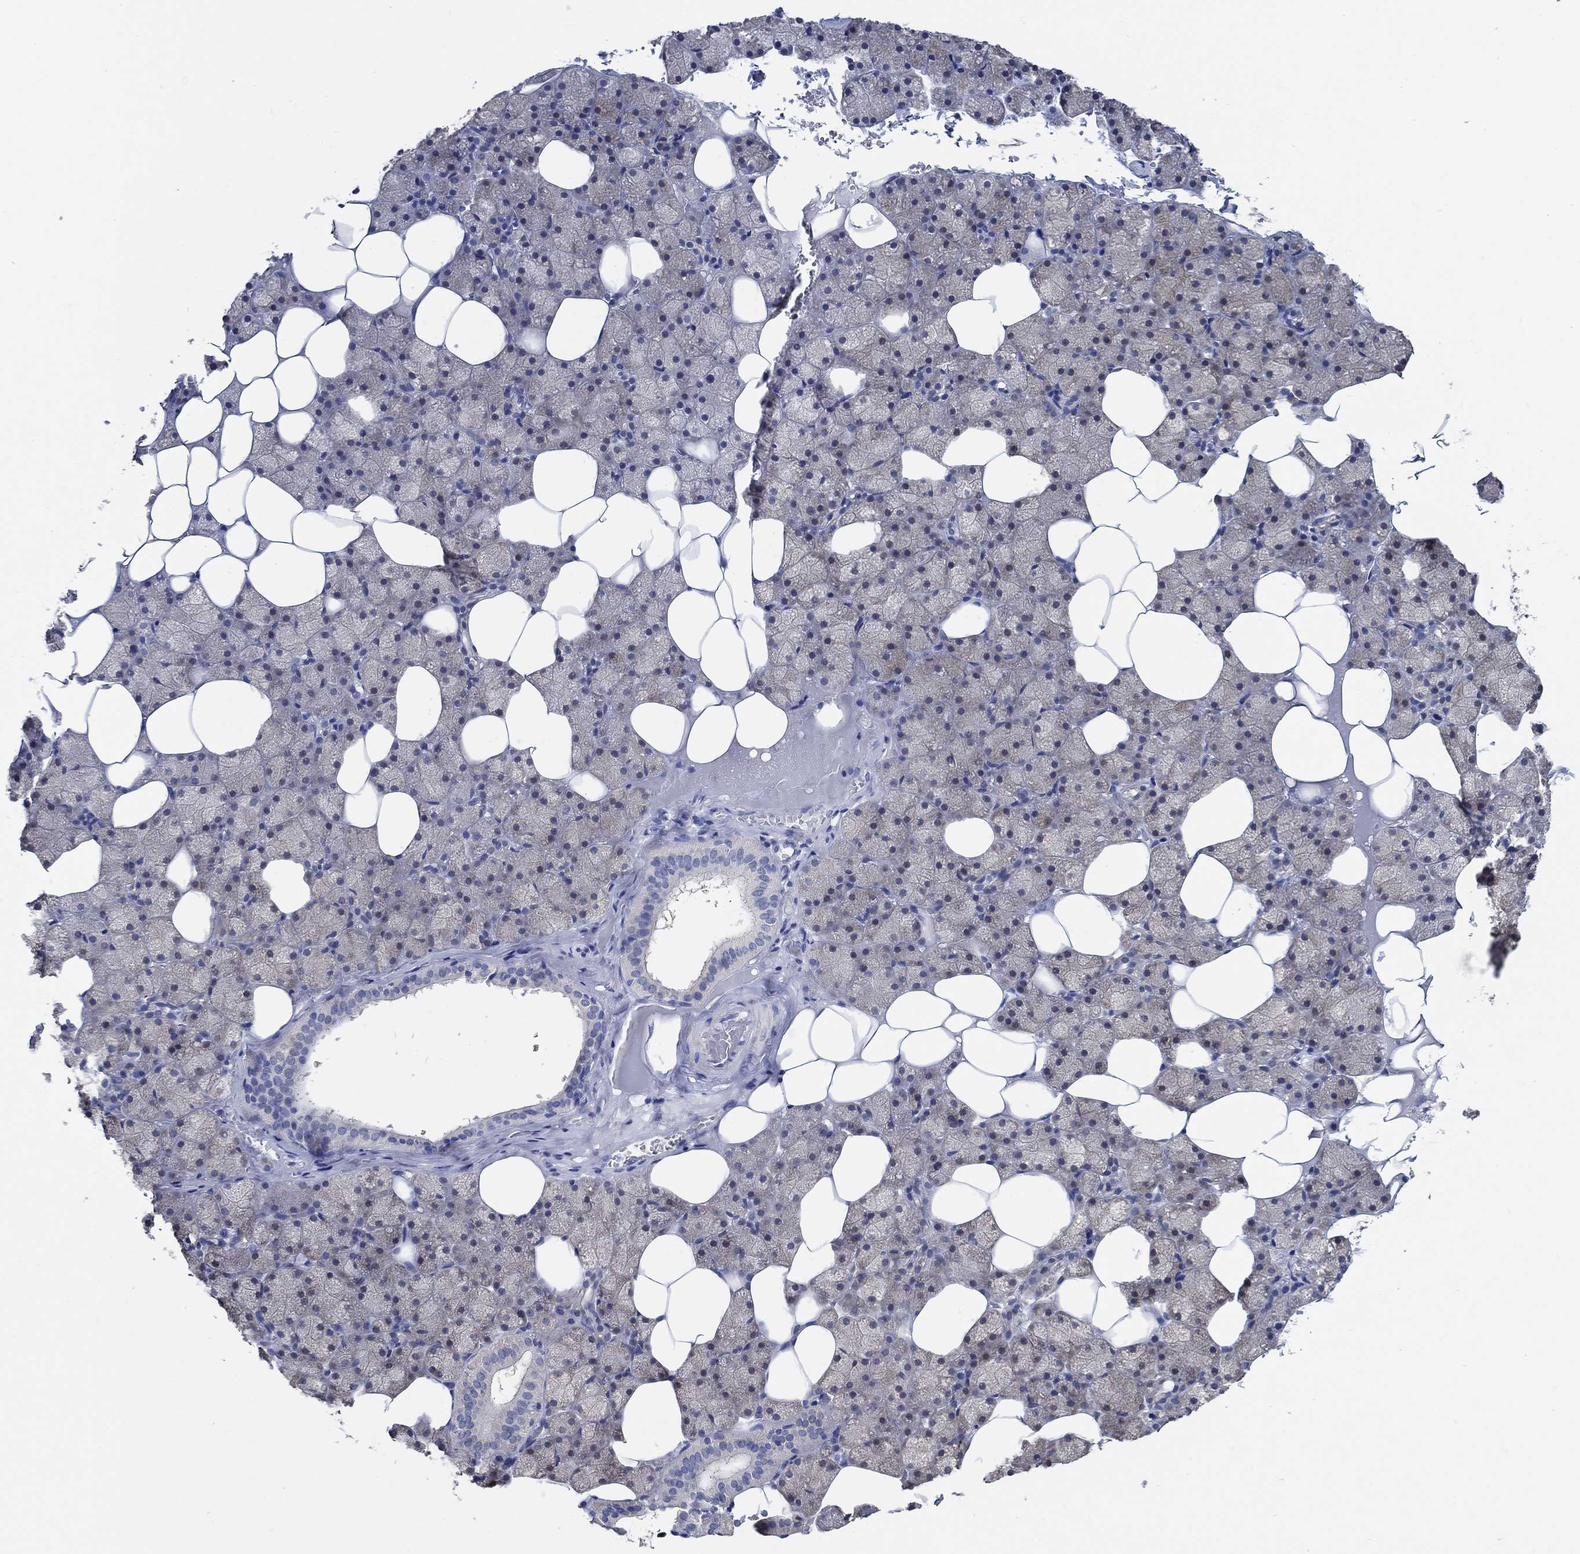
{"staining": {"intensity": "negative", "quantity": "none", "location": "none"}, "tissue": "salivary gland", "cell_type": "Glandular cells", "image_type": "normal", "snomed": [{"axis": "morphology", "description": "Normal tissue, NOS"}, {"axis": "topography", "description": "Salivary gland"}], "caption": "Glandular cells show no significant protein staining in benign salivary gland.", "gene": "DOCK3", "patient": {"sex": "male", "age": 38}}